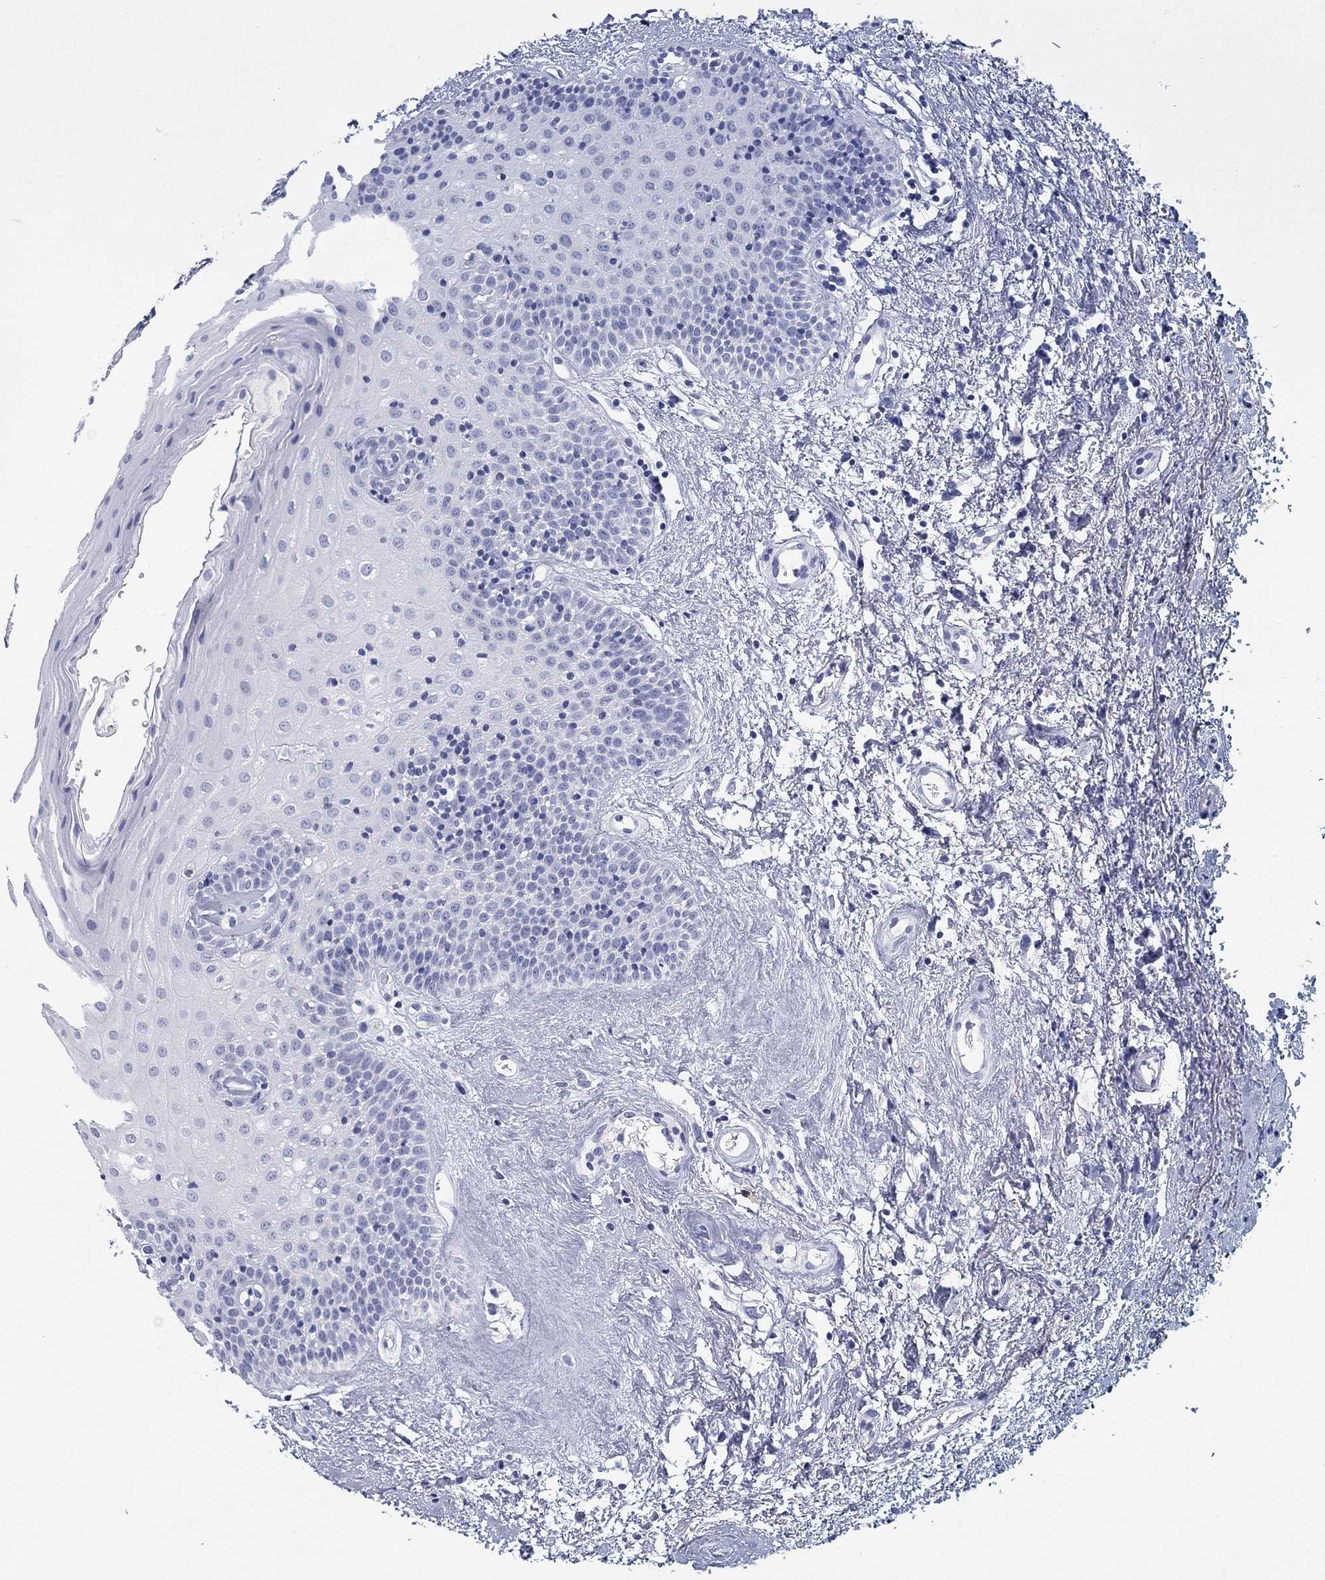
{"staining": {"intensity": "negative", "quantity": "none", "location": "none"}, "tissue": "oral mucosa", "cell_type": "Squamous epithelial cells", "image_type": "normal", "snomed": [{"axis": "morphology", "description": "Normal tissue, NOS"}, {"axis": "topography", "description": "Oral tissue"}], "caption": "Squamous epithelial cells are negative for brown protein staining in unremarkable oral mucosa. (Brightfield microscopy of DAB immunohistochemistry at high magnification).", "gene": "CD79B", "patient": {"sex": "male", "age": 72}}